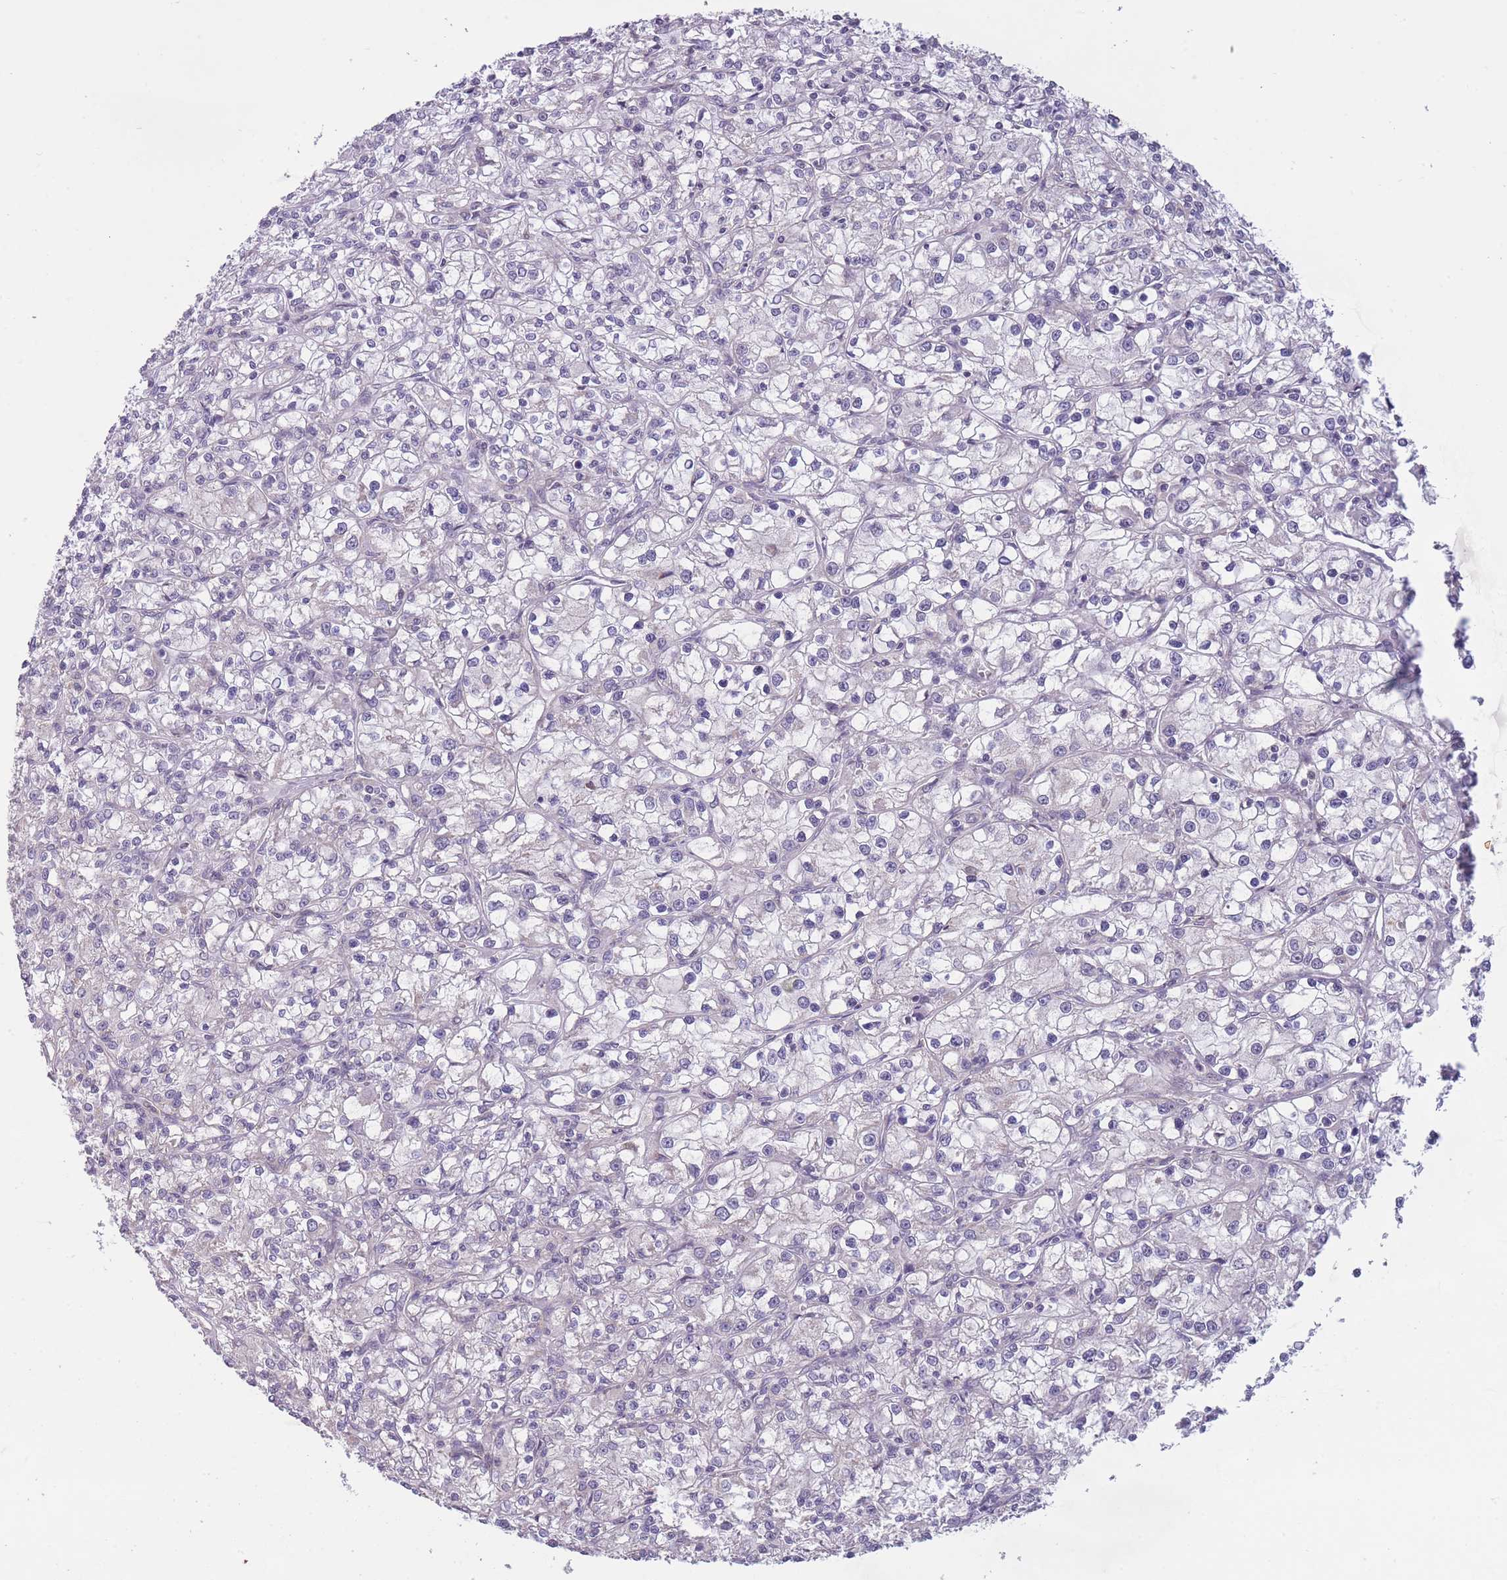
{"staining": {"intensity": "negative", "quantity": "none", "location": "none"}, "tissue": "renal cancer", "cell_type": "Tumor cells", "image_type": "cancer", "snomed": [{"axis": "morphology", "description": "Adenocarcinoma, NOS"}, {"axis": "topography", "description": "Kidney"}], "caption": "Protein analysis of adenocarcinoma (renal) demonstrates no significant positivity in tumor cells.", "gene": "MRPS18C", "patient": {"sex": "female", "age": 59}}